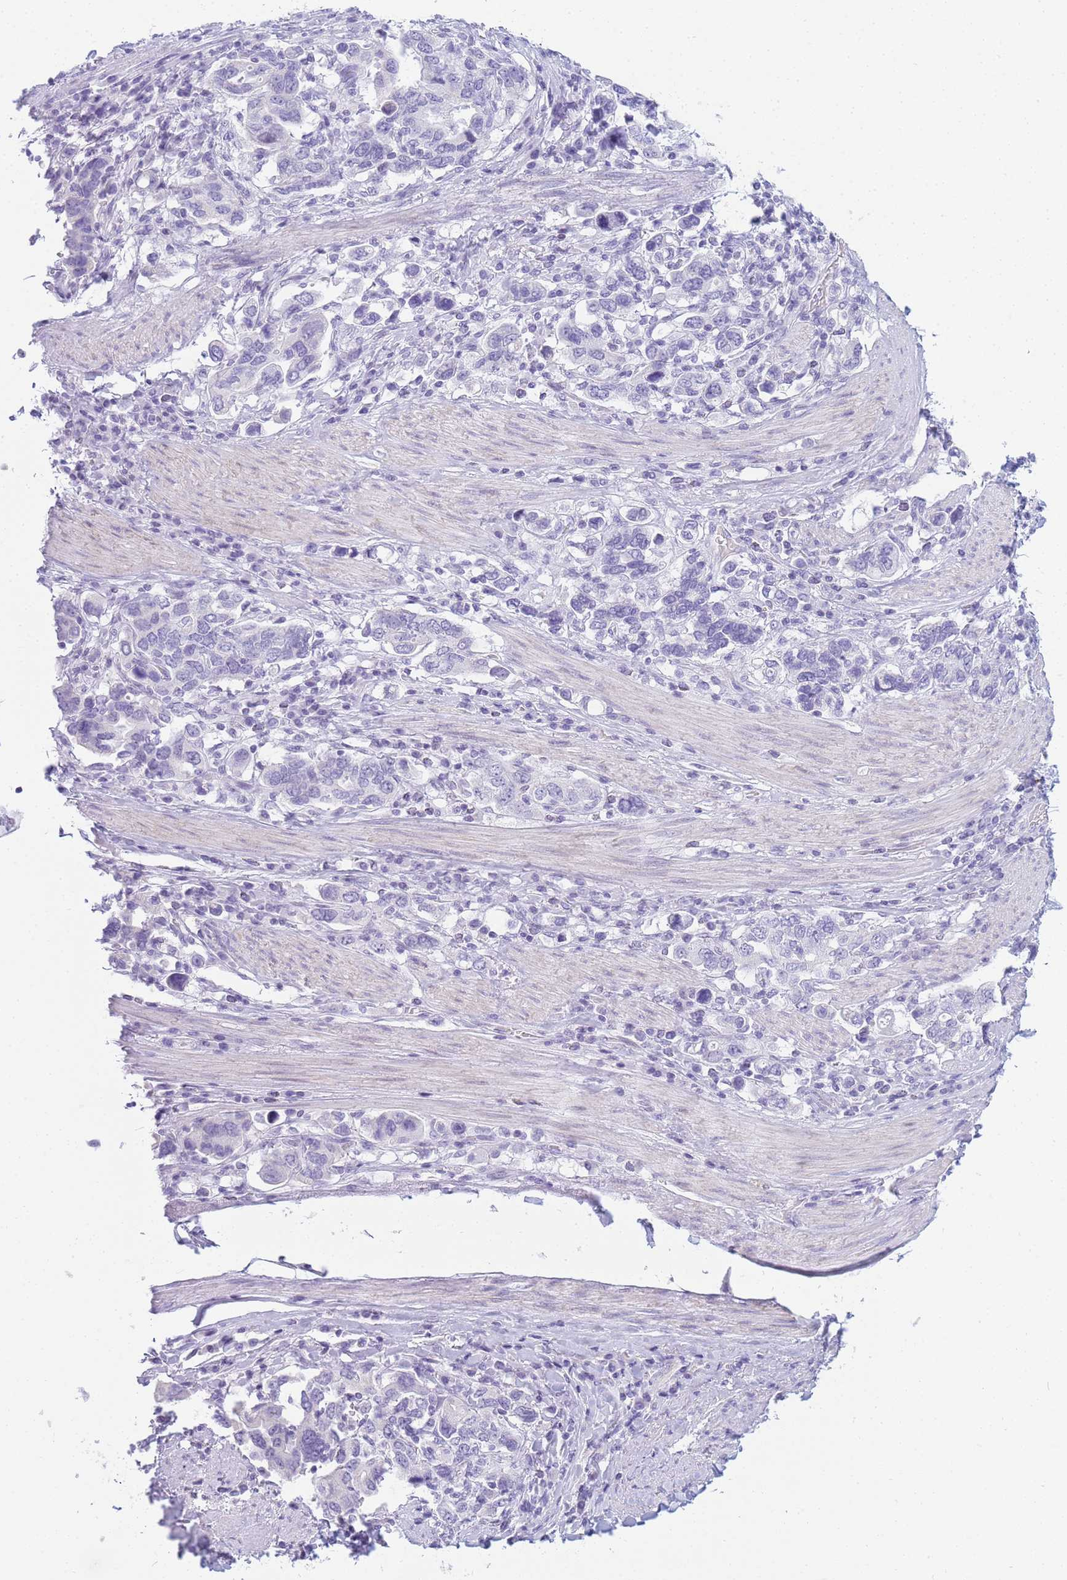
{"staining": {"intensity": "negative", "quantity": "none", "location": "none"}, "tissue": "stomach cancer", "cell_type": "Tumor cells", "image_type": "cancer", "snomed": [{"axis": "morphology", "description": "Adenocarcinoma, NOS"}, {"axis": "topography", "description": "Stomach, upper"}, {"axis": "topography", "description": "Stomach"}], "caption": "The micrograph demonstrates no staining of tumor cells in stomach adenocarcinoma. (Brightfield microscopy of DAB (3,3'-diaminobenzidine) IHC at high magnification).", "gene": "SNX20", "patient": {"sex": "male", "age": 62}}